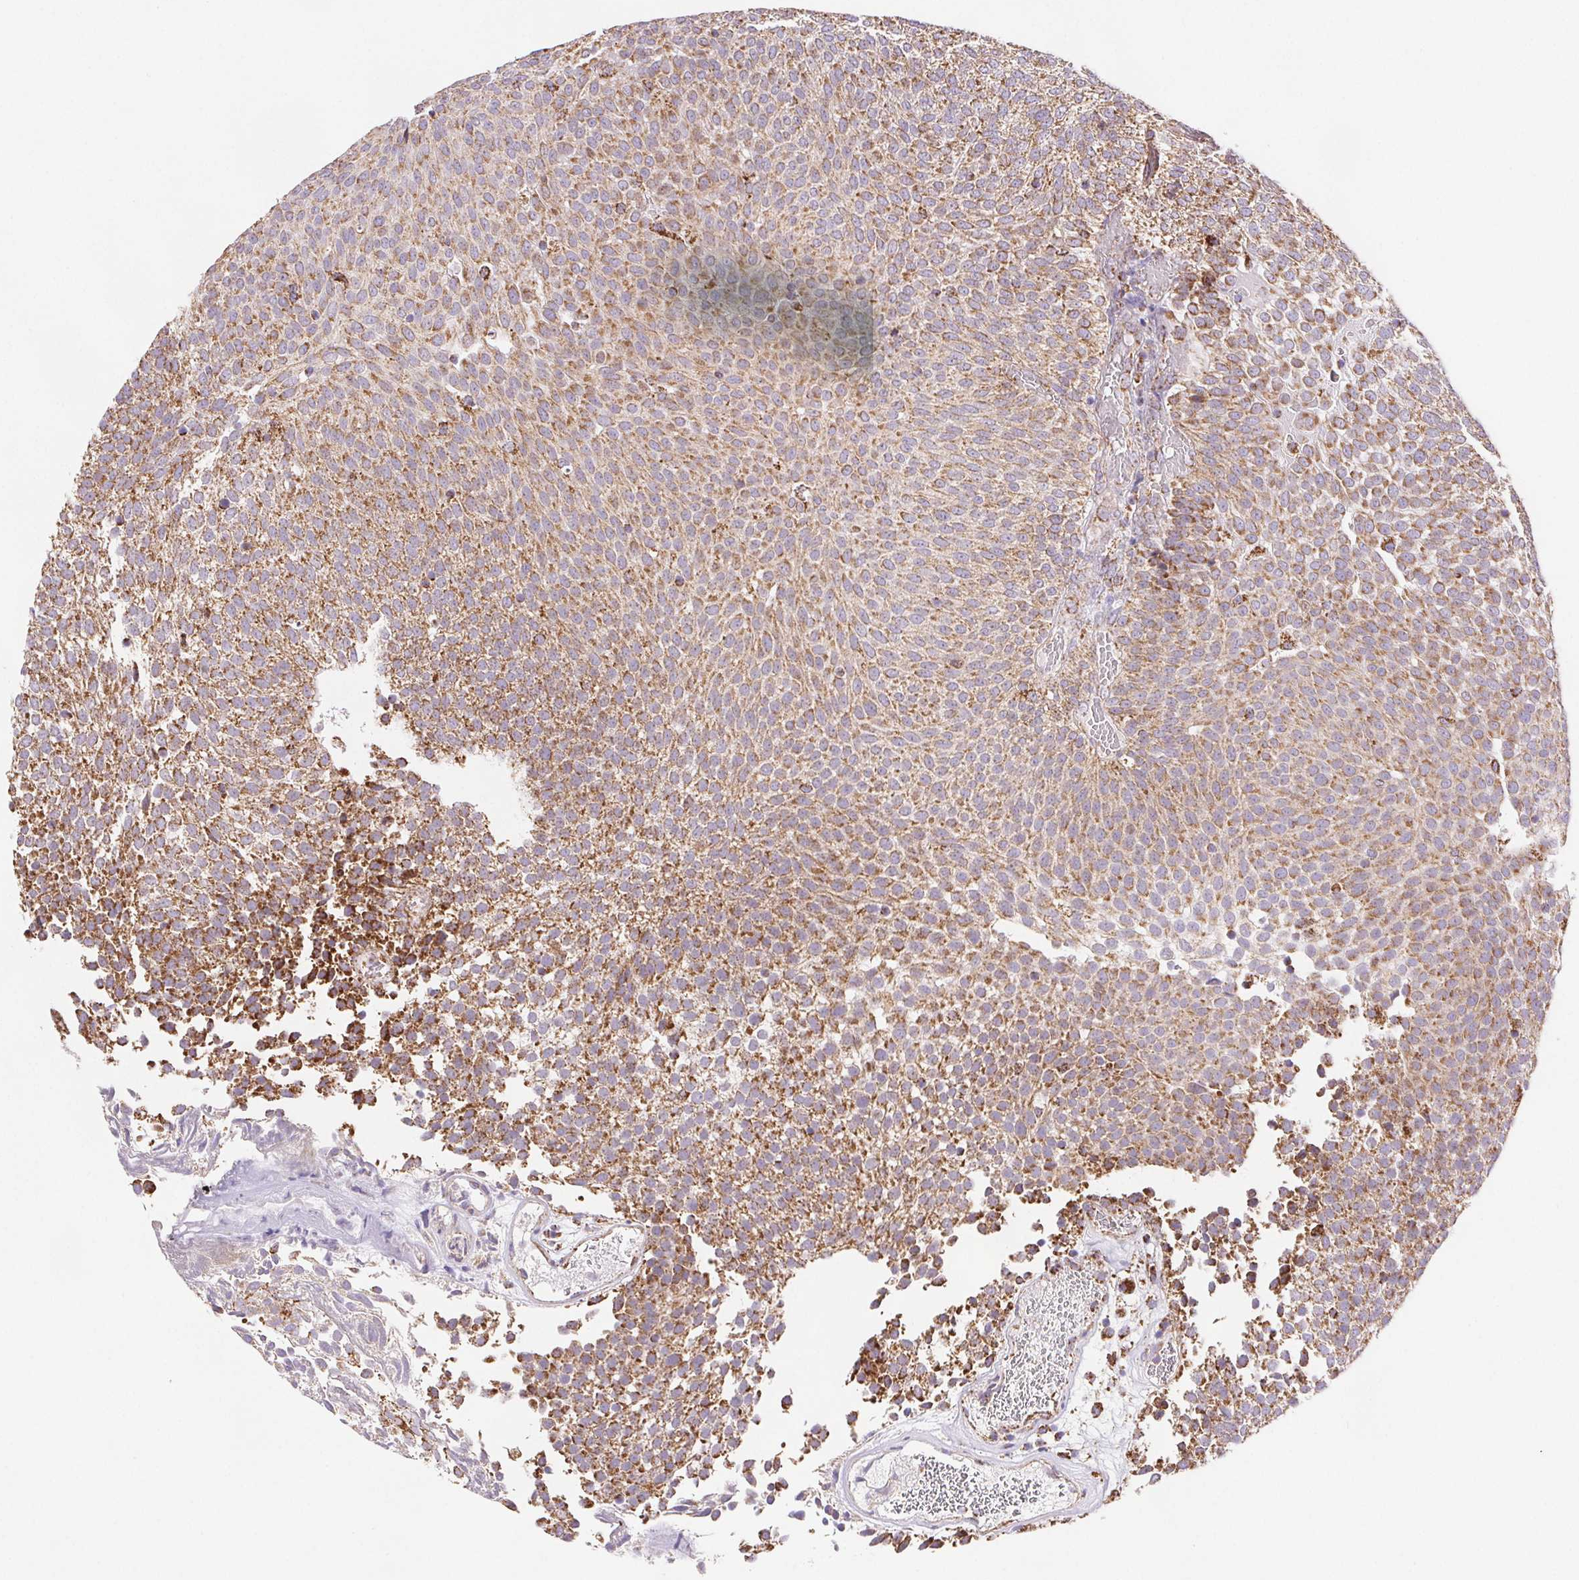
{"staining": {"intensity": "moderate", "quantity": ">75%", "location": "cytoplasmic/membranous"}, "tissue": "urothelial cancer", "cell_type": "Tumor cells", "image_type": "cancer", "snomed": [{"axis": "morphology", "description": "Urothelial carcinoma, Low grade"}, {"axis": "topography", "description": "Urinary bladder"}], "caption": "The micrograph reveals immunohistochemical staining of urothelial cancer. There is moderate cytoplasmic/membranous staining is appreciated in about >75% of tumor cells.", "gene": "NIPSNAP2", "patient": {"sex": "female", "age": 79}}